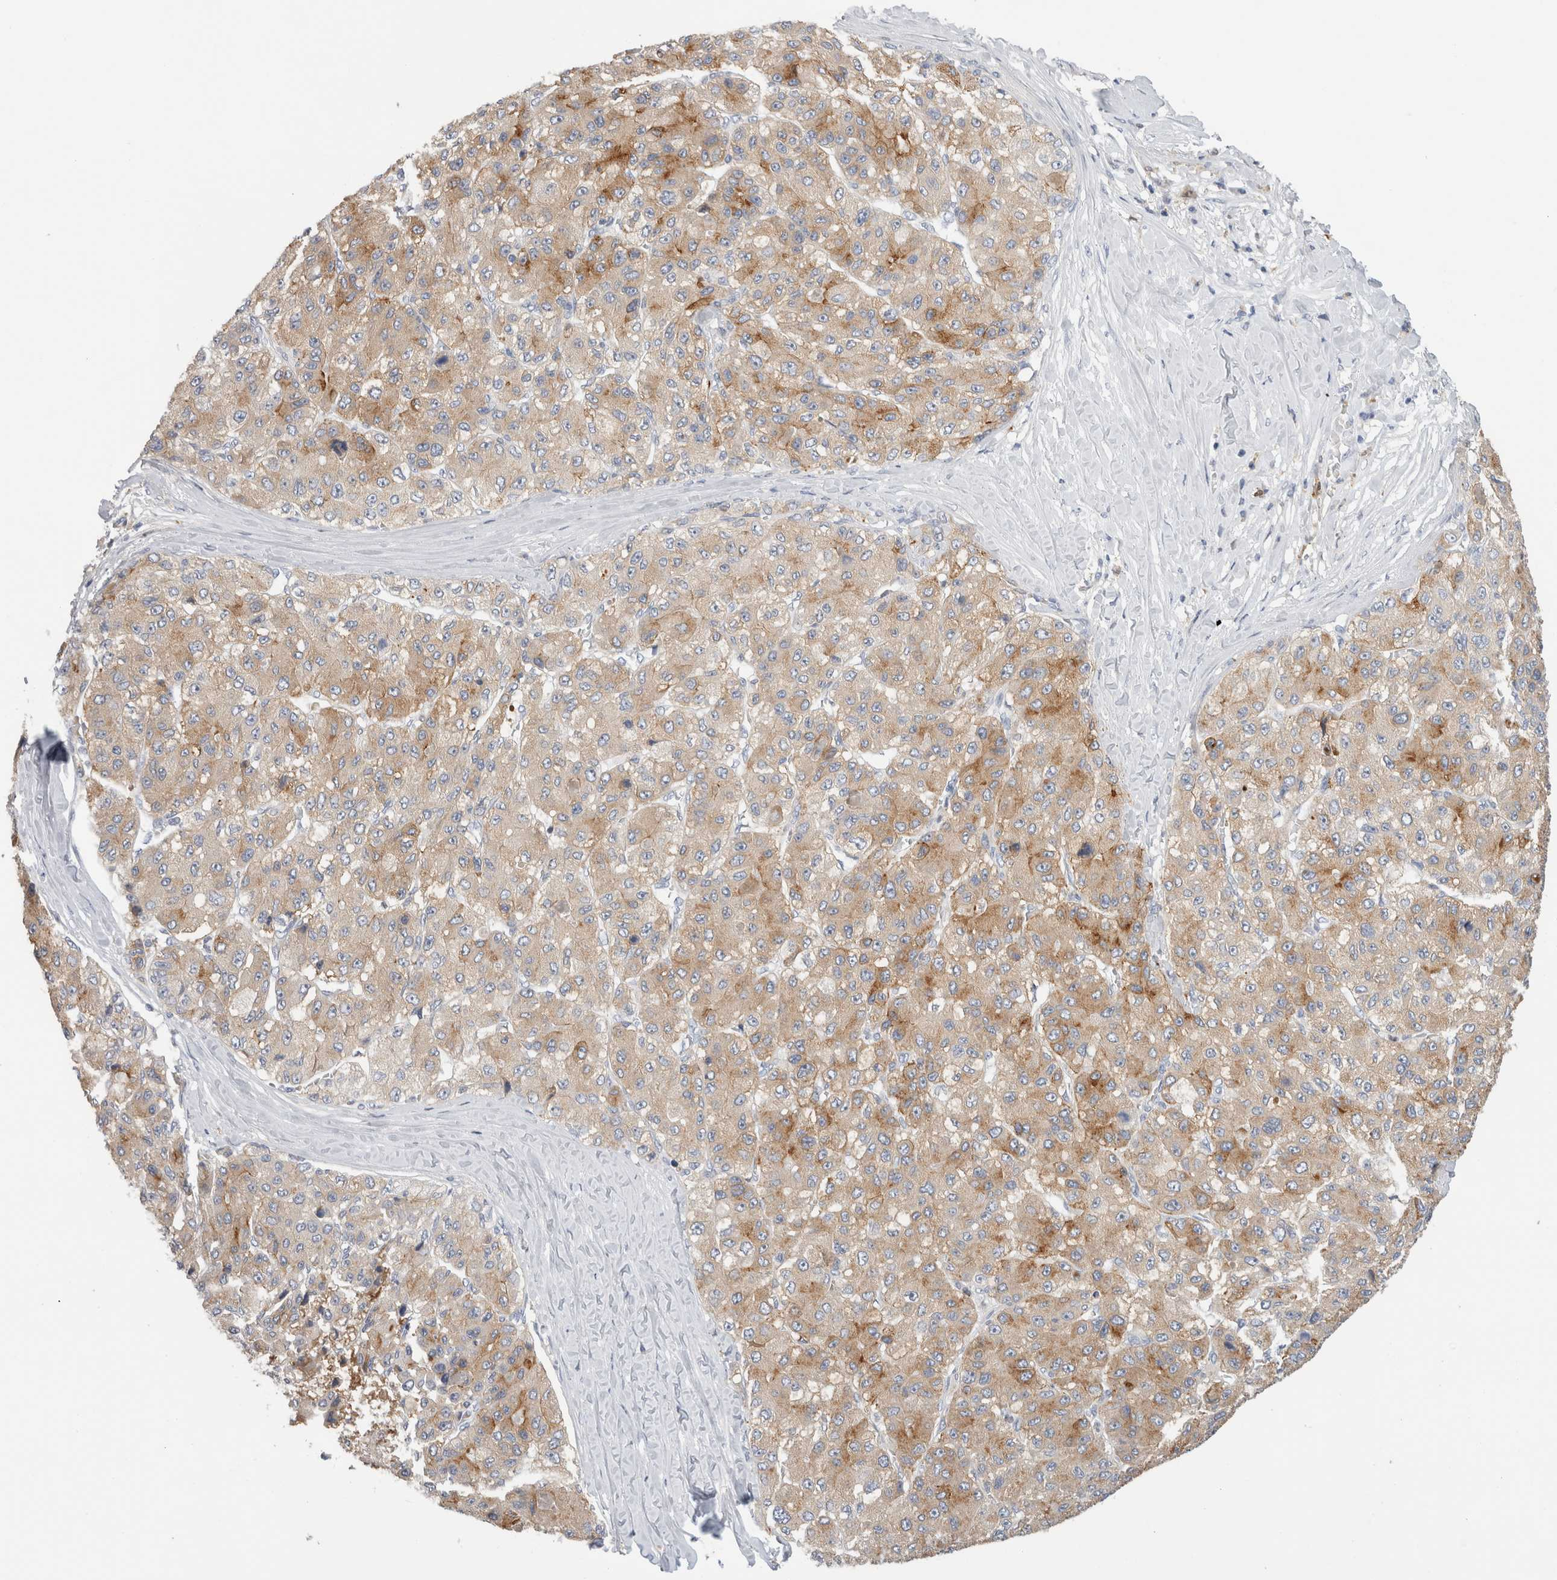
{"staining": {"intensity": "moderate", "quantity": "25%-75%", "location": "cytoplasmic/membranous"}, "tissue": "liver cancer", "cell_type": "Tumor cells", "image_type": "cancer", "snomed": [{"axis": "morphology", "description": "Carcinoma, Hepatocellular, NOS"}, {"axis": "topography", "description": "Liver"}], "caption": "Protein expression analysis of human liver hepatocellular carcinoma reveals moderate cytoplasmic/membranous staining in approximately 25%-75% of tumor cells.", "gene": "SLC20A2", "patient": {"sex": "male", "age": 80}}